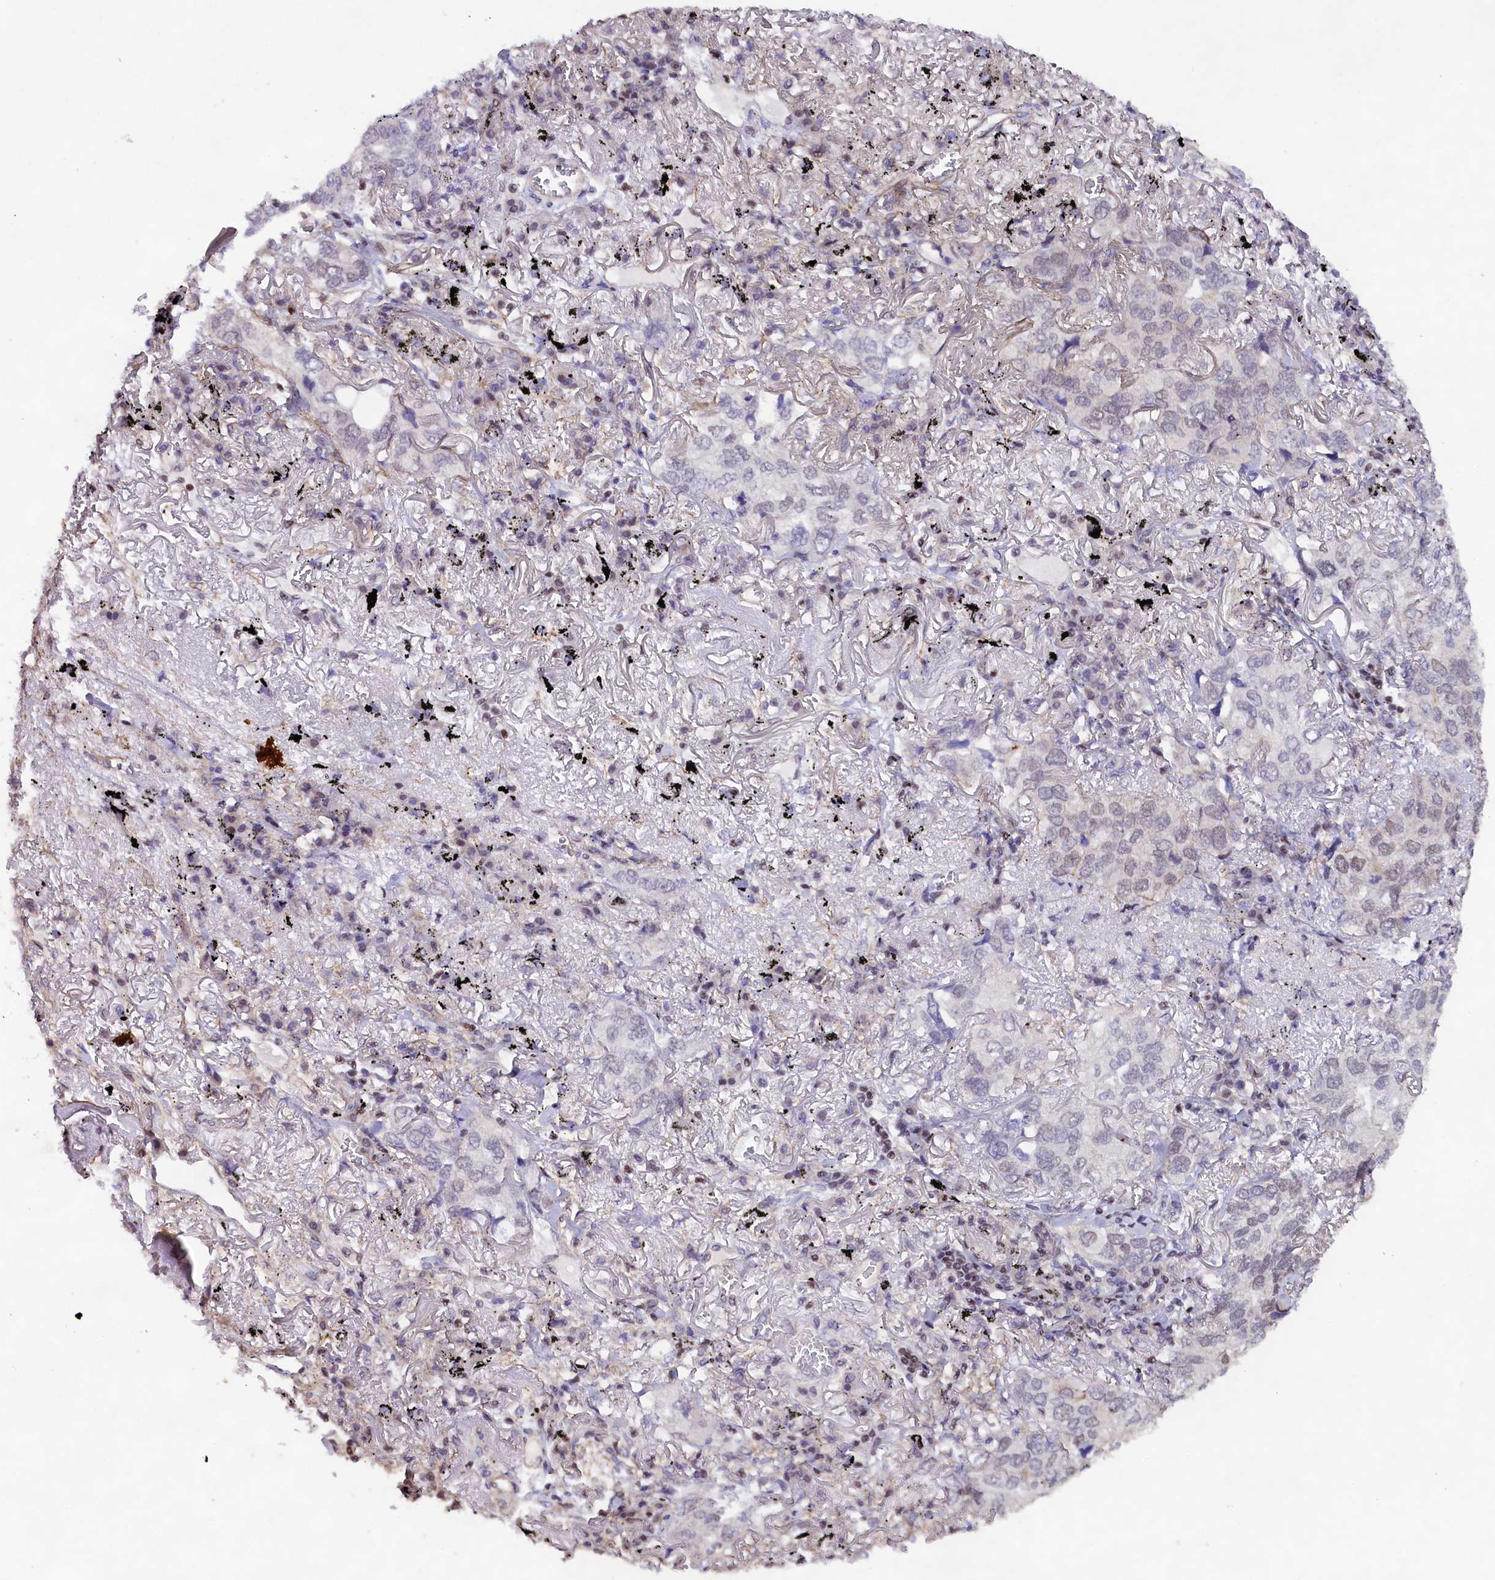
{"staining": {"intensity": "weak", "quantity": "<25%", "location": "nuclear"}, "tissue": "lung cancer", "cell_type": "Tumor cells", "image_type": "cancer", "snomed": [{"axis": "morphology", "description": "Adenocarcinoma, NOS"}, {"axis": "topography", "description": "Lung"}], "caption": "Immunohistochemistry histopathology image of lung cancer stained for a protein (brown), which demonstrates no positivity in tumor cells.", "gene": "SP4", "patient": {"sex": "male", "age": 65}}